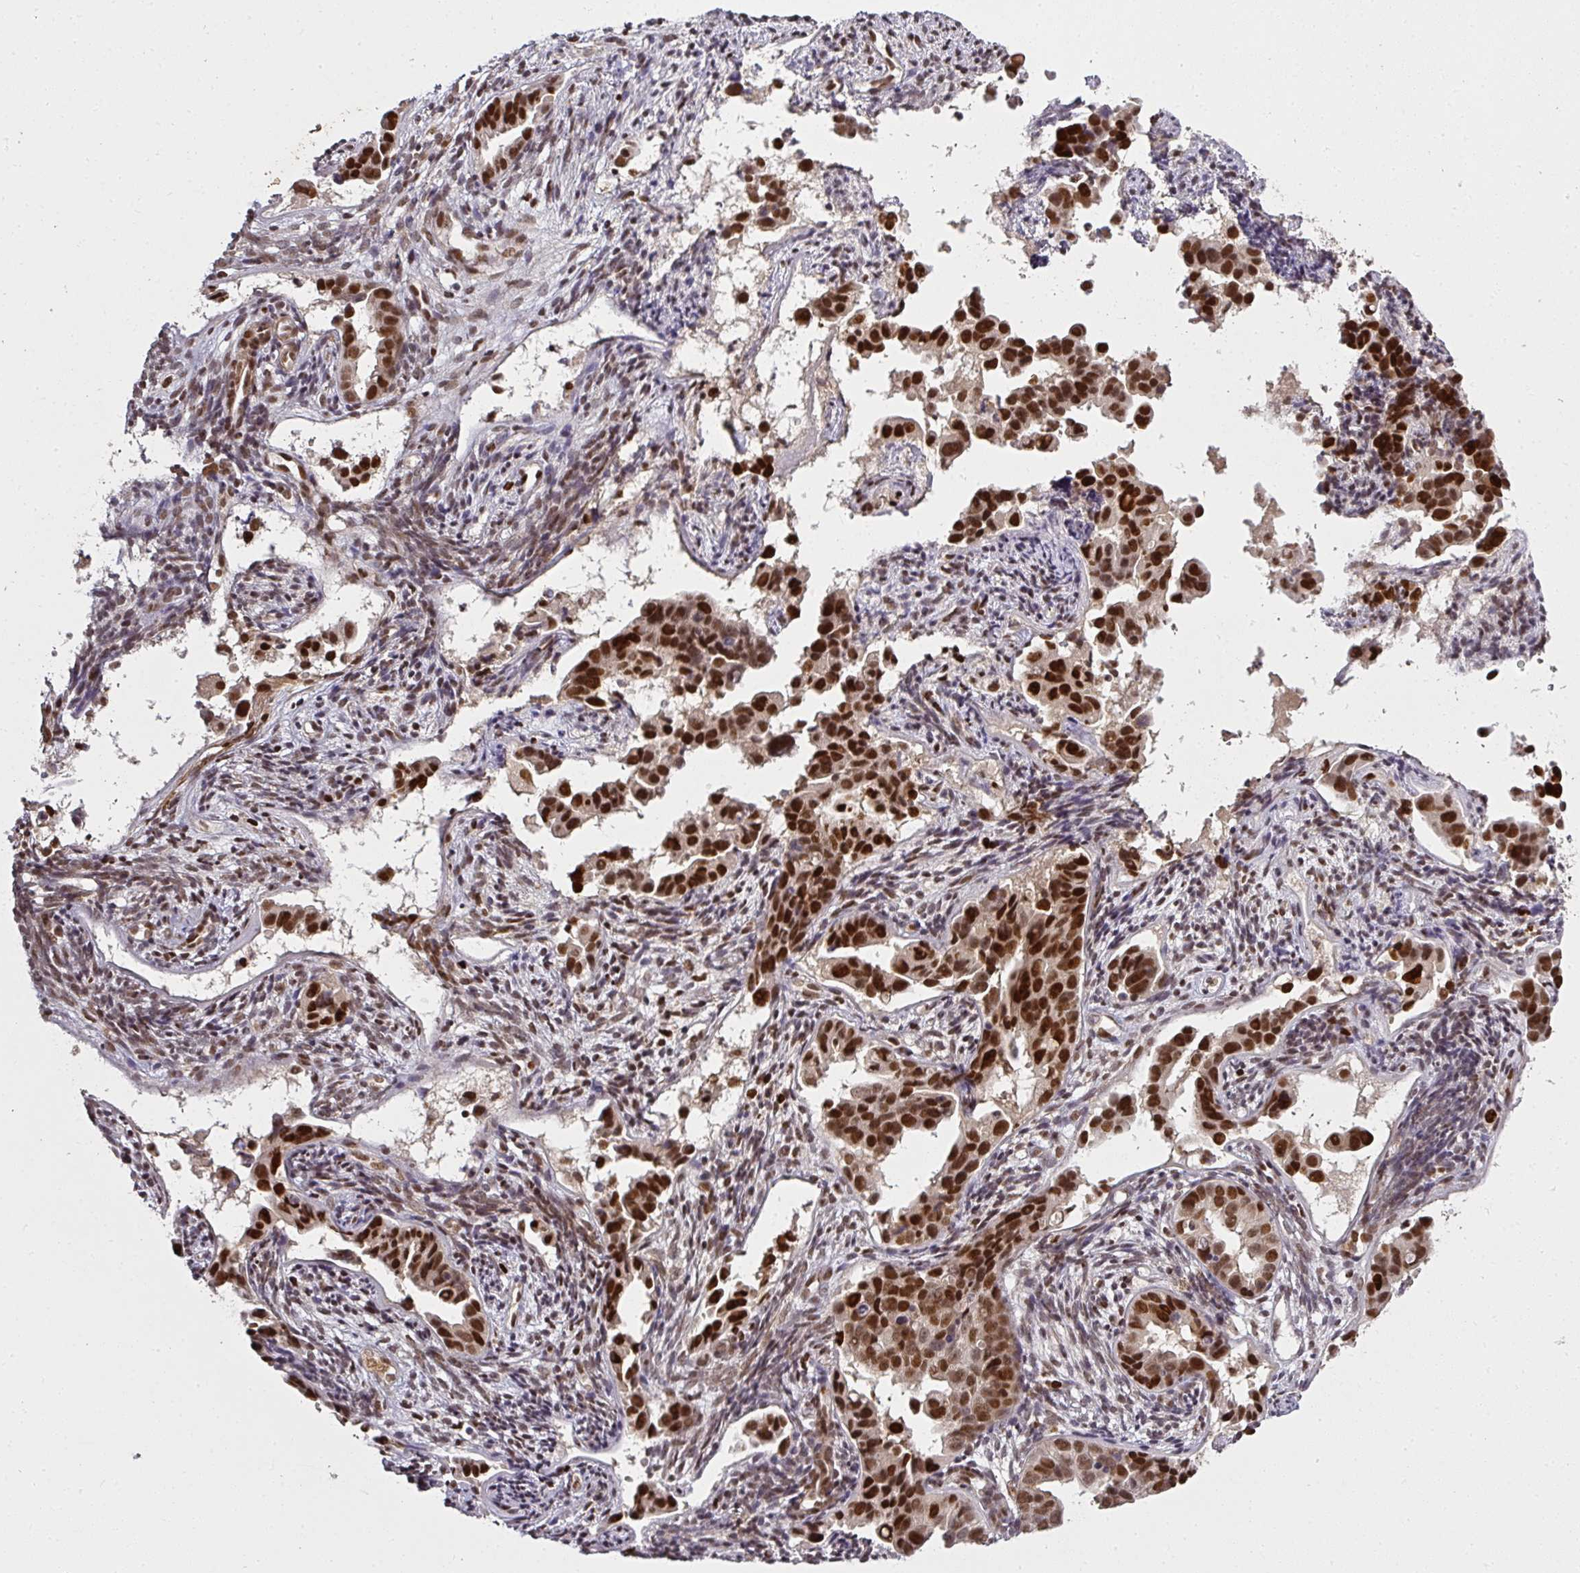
{"staining": {"intensity": "strong", "quantity": ">75%", "location": "nuclear"}, "tissue": "endometrial cancer", "cell_type": "Tumor cells", "image_type": "cancer", "snomed": [{"axis": "morphology", "description": "Adenocarcinoma, NOS"}, {"axis": "topography", "description": "Endometrium"}], "caption": "Endometrial cancer was stained to show a protein in brown. There is high levels of strong nuclear positivity in about >75% of tumor cells.", "gene": "GPRIN2", "patient": {"sex": "female", "age": 57}}